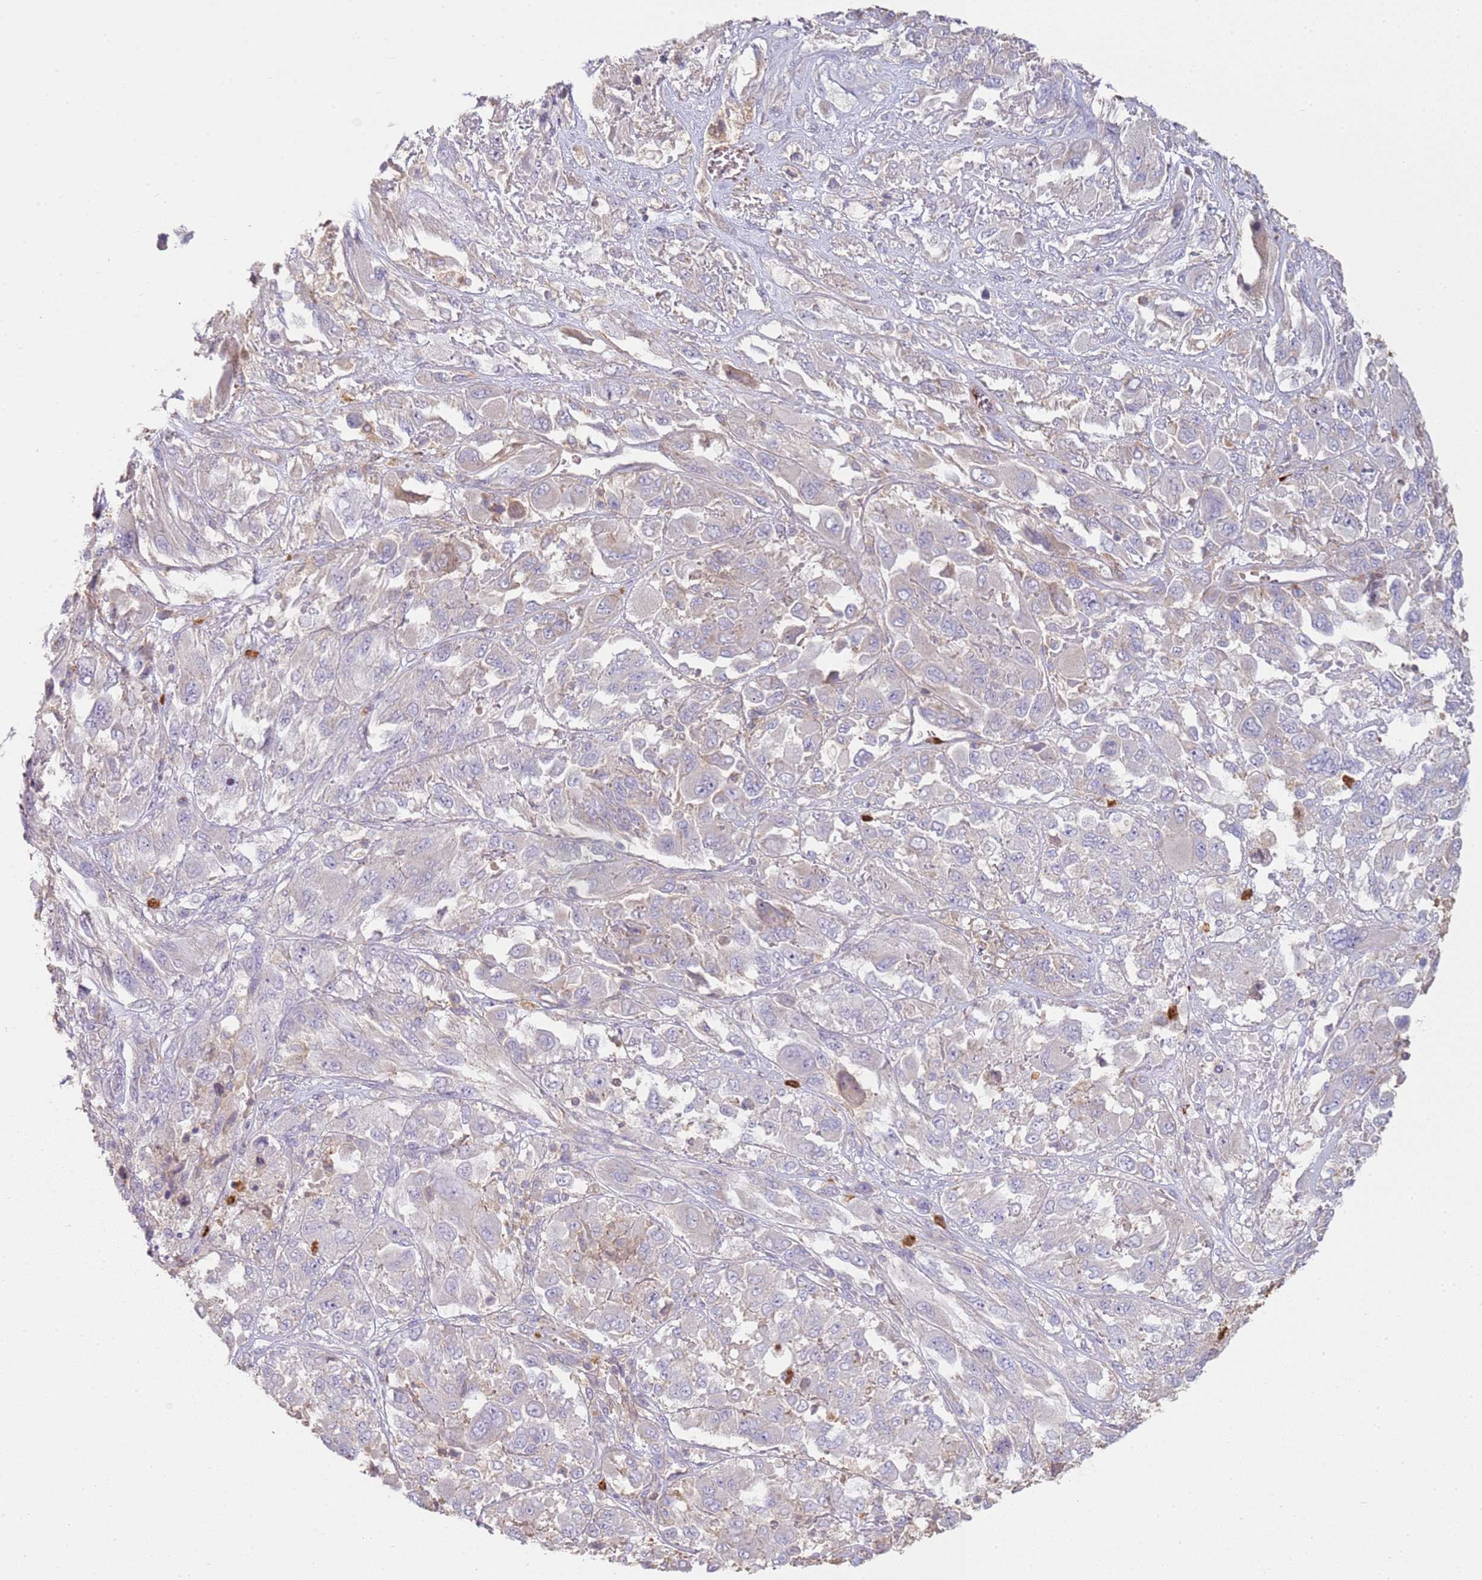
{"staining": {"intensity": "negative", "quantity": "none", "location": "none"}, "tissue": "melanoma", "cell_type": "Tumor cells", "image_type": "cancer", "snomed": [{"axis": "morphology", "description": "Malignant melanoma, NOS"}, {"axis": "topography", "description": "Skin"}], "caption": "A high-resolution image shows IHC staining of malignant melanoma, which shows no significant expression in tumor cells. (DAB (3,3'-diaminobenzidine) immunohistochemistry, high magnification).", "gene": "NDUFAF4", "patient": {"sex": "female", "age": 91}}